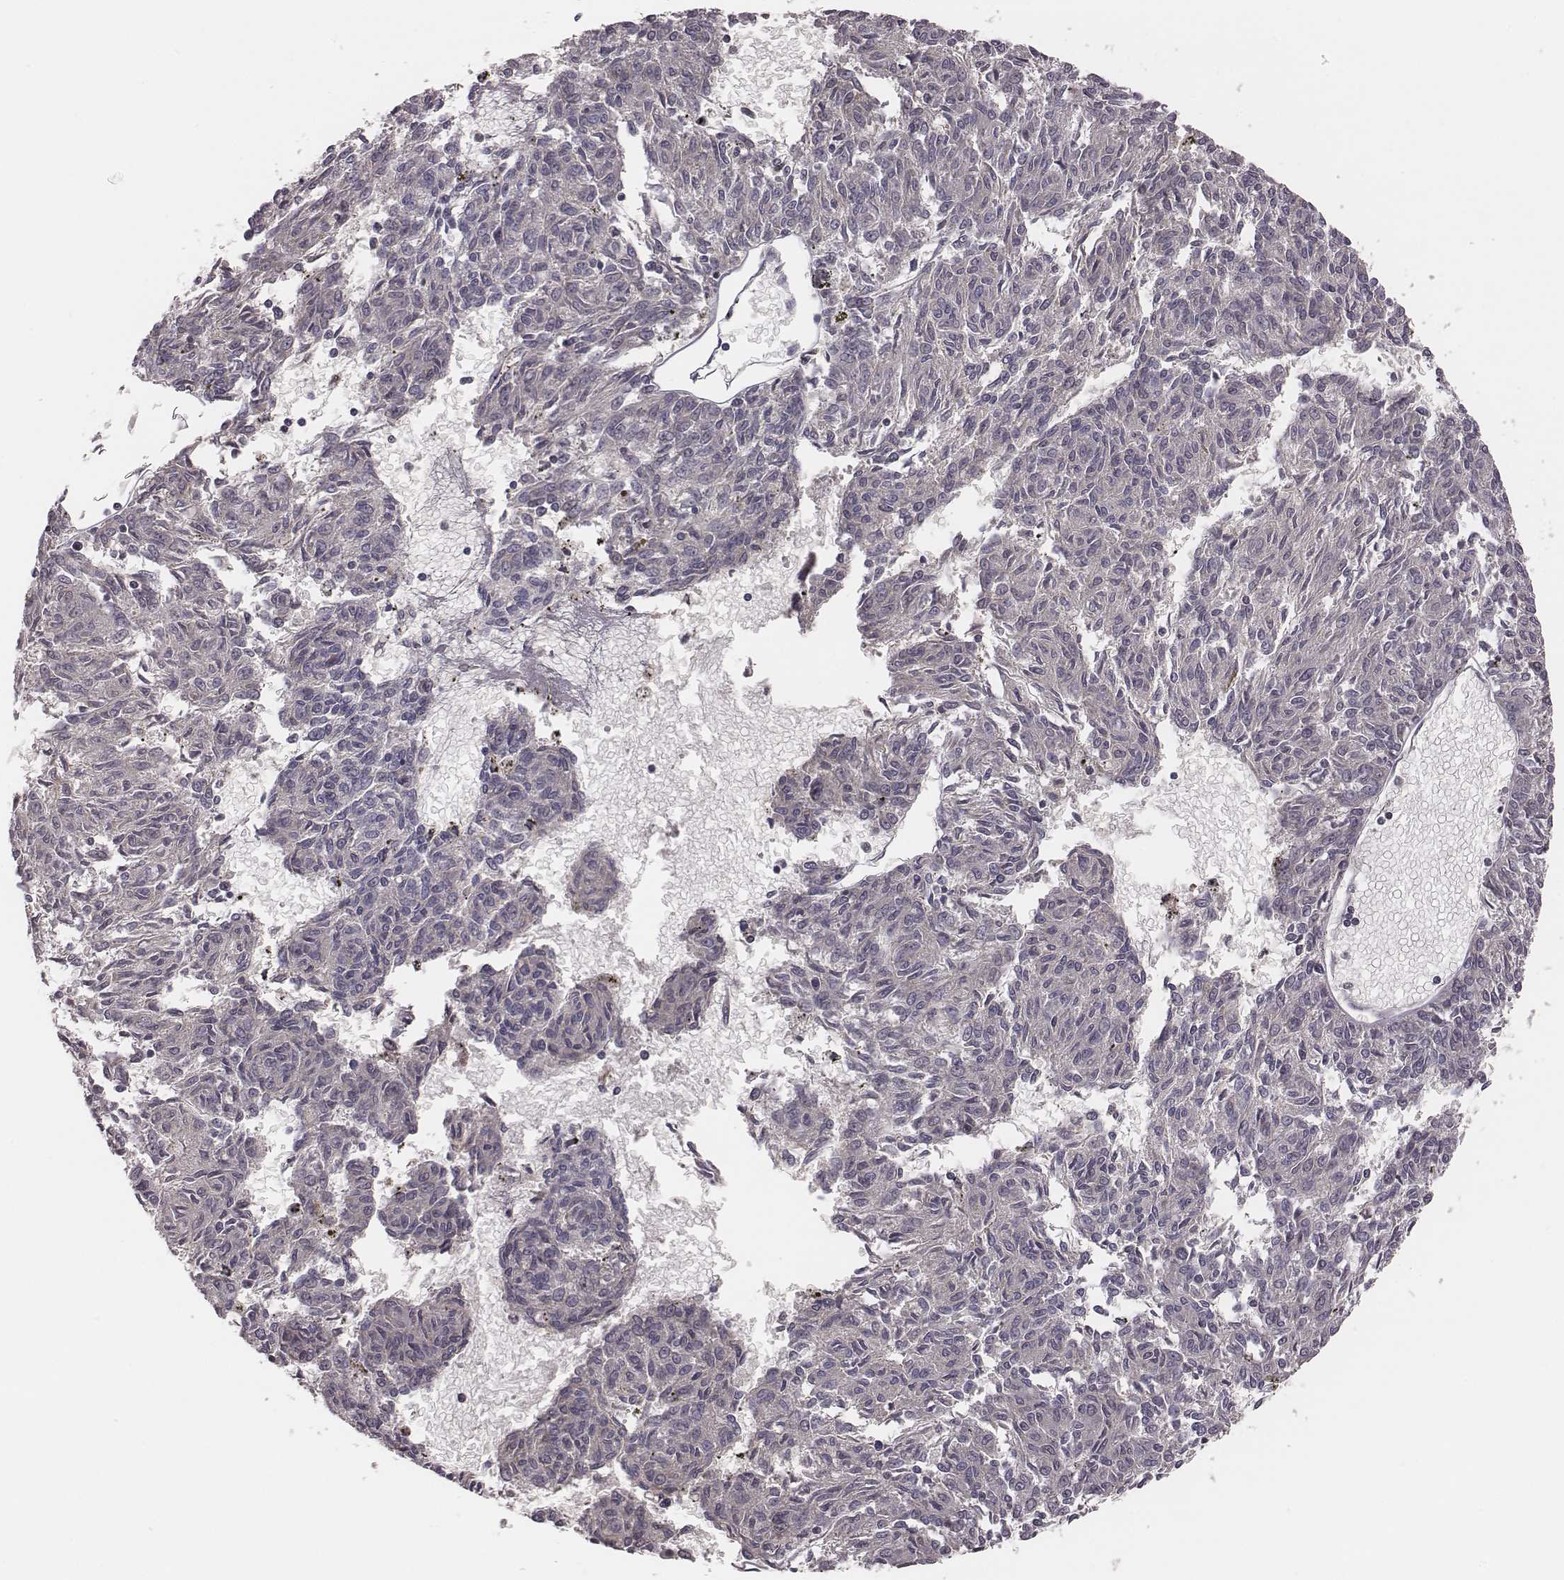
{"staining": {"intensity": "weak", "quantity": "<25%", "location": "cytoplasmic/membranous"}, "tissue": "melanoma", "cell_type": "Tumor cells", "image_type": "cancer", "snomed": [{"axis": "morphology", "description": "Malignant melanoma, NOS"}, {"axis": "topography", "description": "Skin"}], "caption": "The histopathology image displays no staining of tumor cells in malignant melanoma.", "gene": "TLX3", "patient": {"sex": "female", "age": 72}}